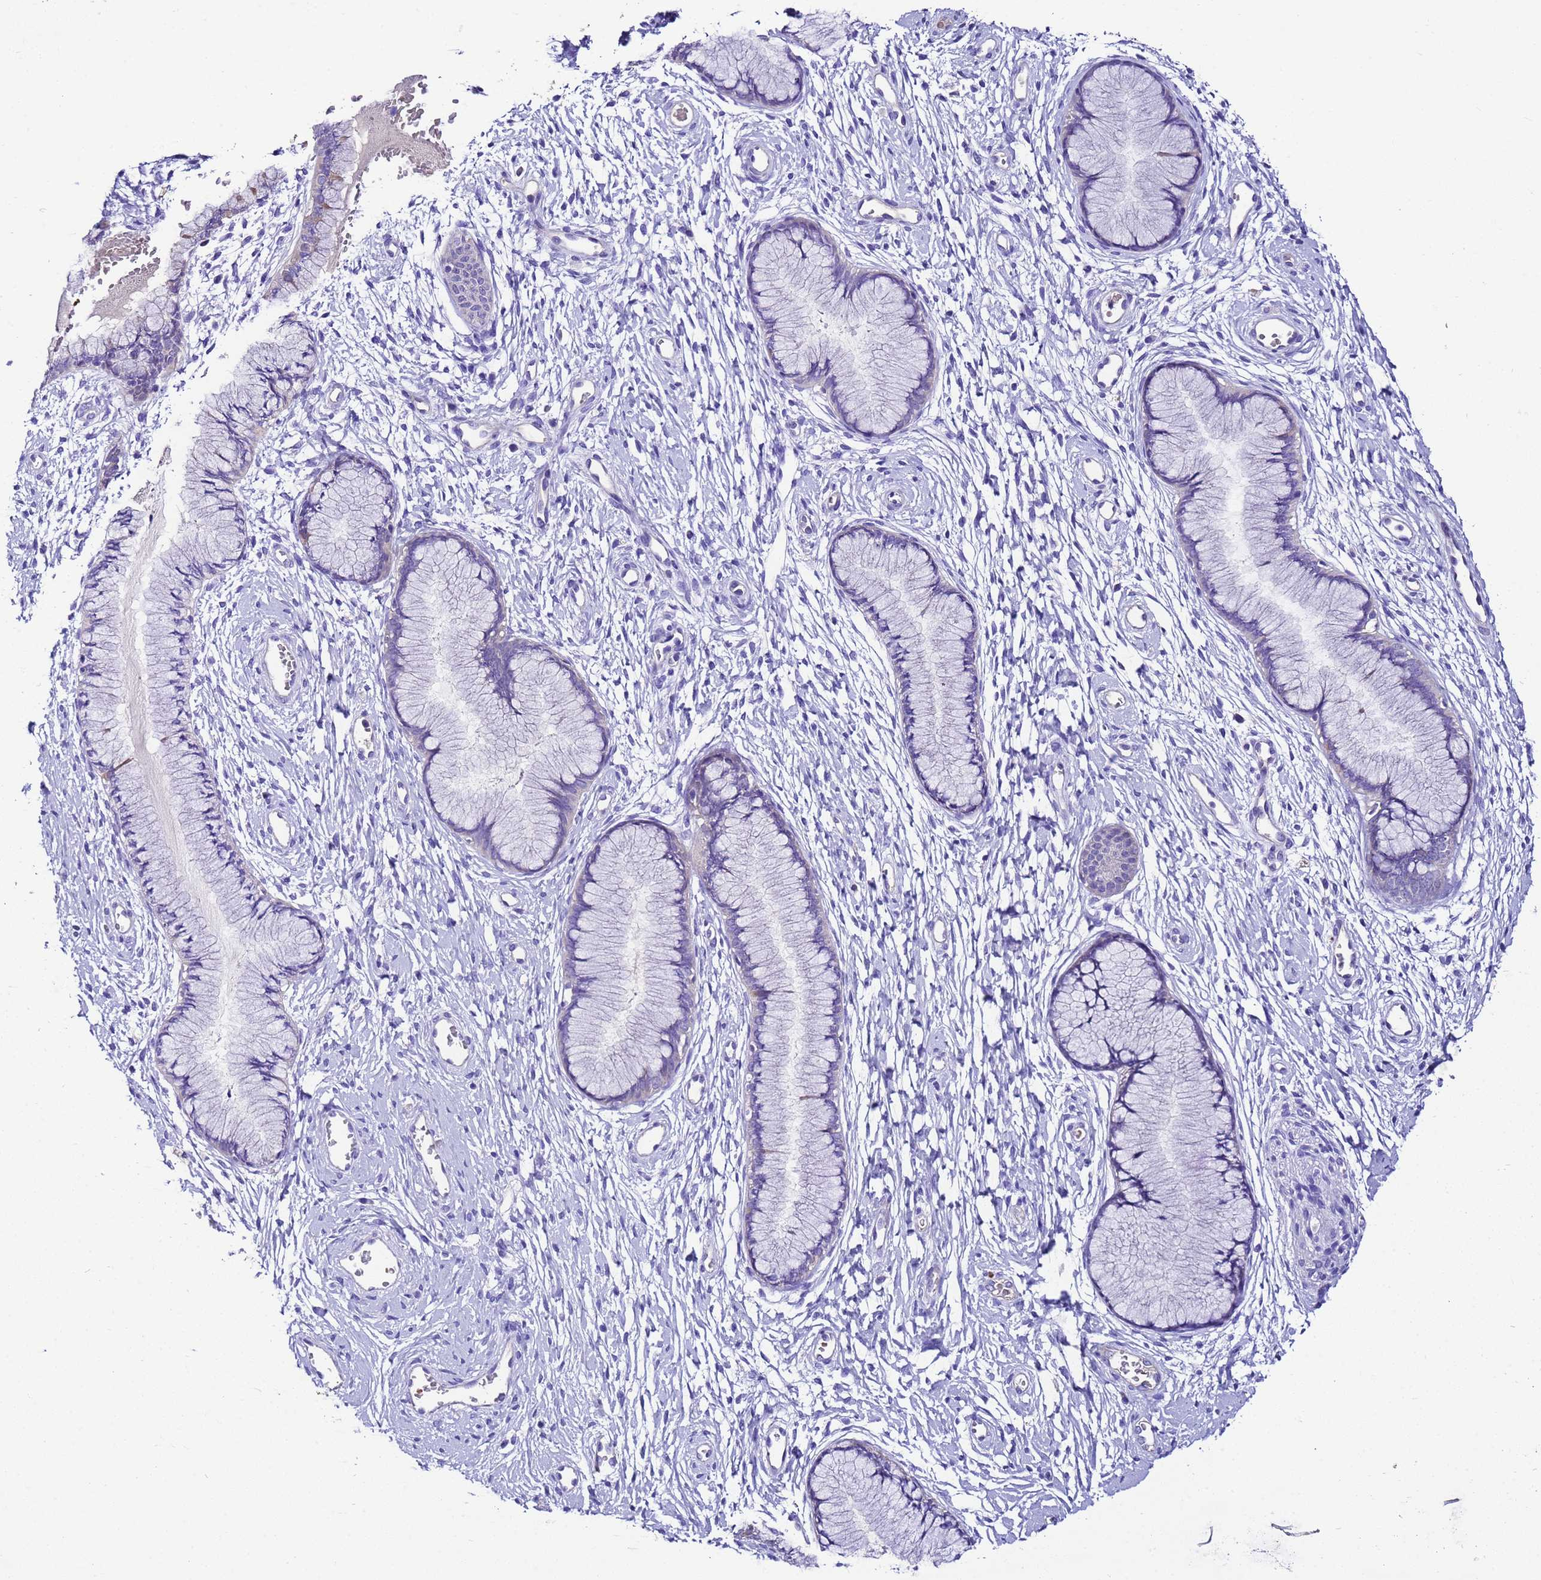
{"staining": {"intensity": "negative", "quantity": "none", "location": "none"}, "tissue": "cervix", "cell_type": "Glandular cells", "image_type": "normal", "snomed": [{"axis": "morphology", "description": "Normal tissue, NOS"}, {"axis": "topography", "description": "Cervix"}], "caption": "Protein analysis of unremarkable cervix shows no significant staining in glandular cells. The staining is performed using DAB brown chromogen with nuclei counter-stained in using hematoxylin.", "gene": "UGT2A1", "patient": {"sex": "female", "age": 42}}